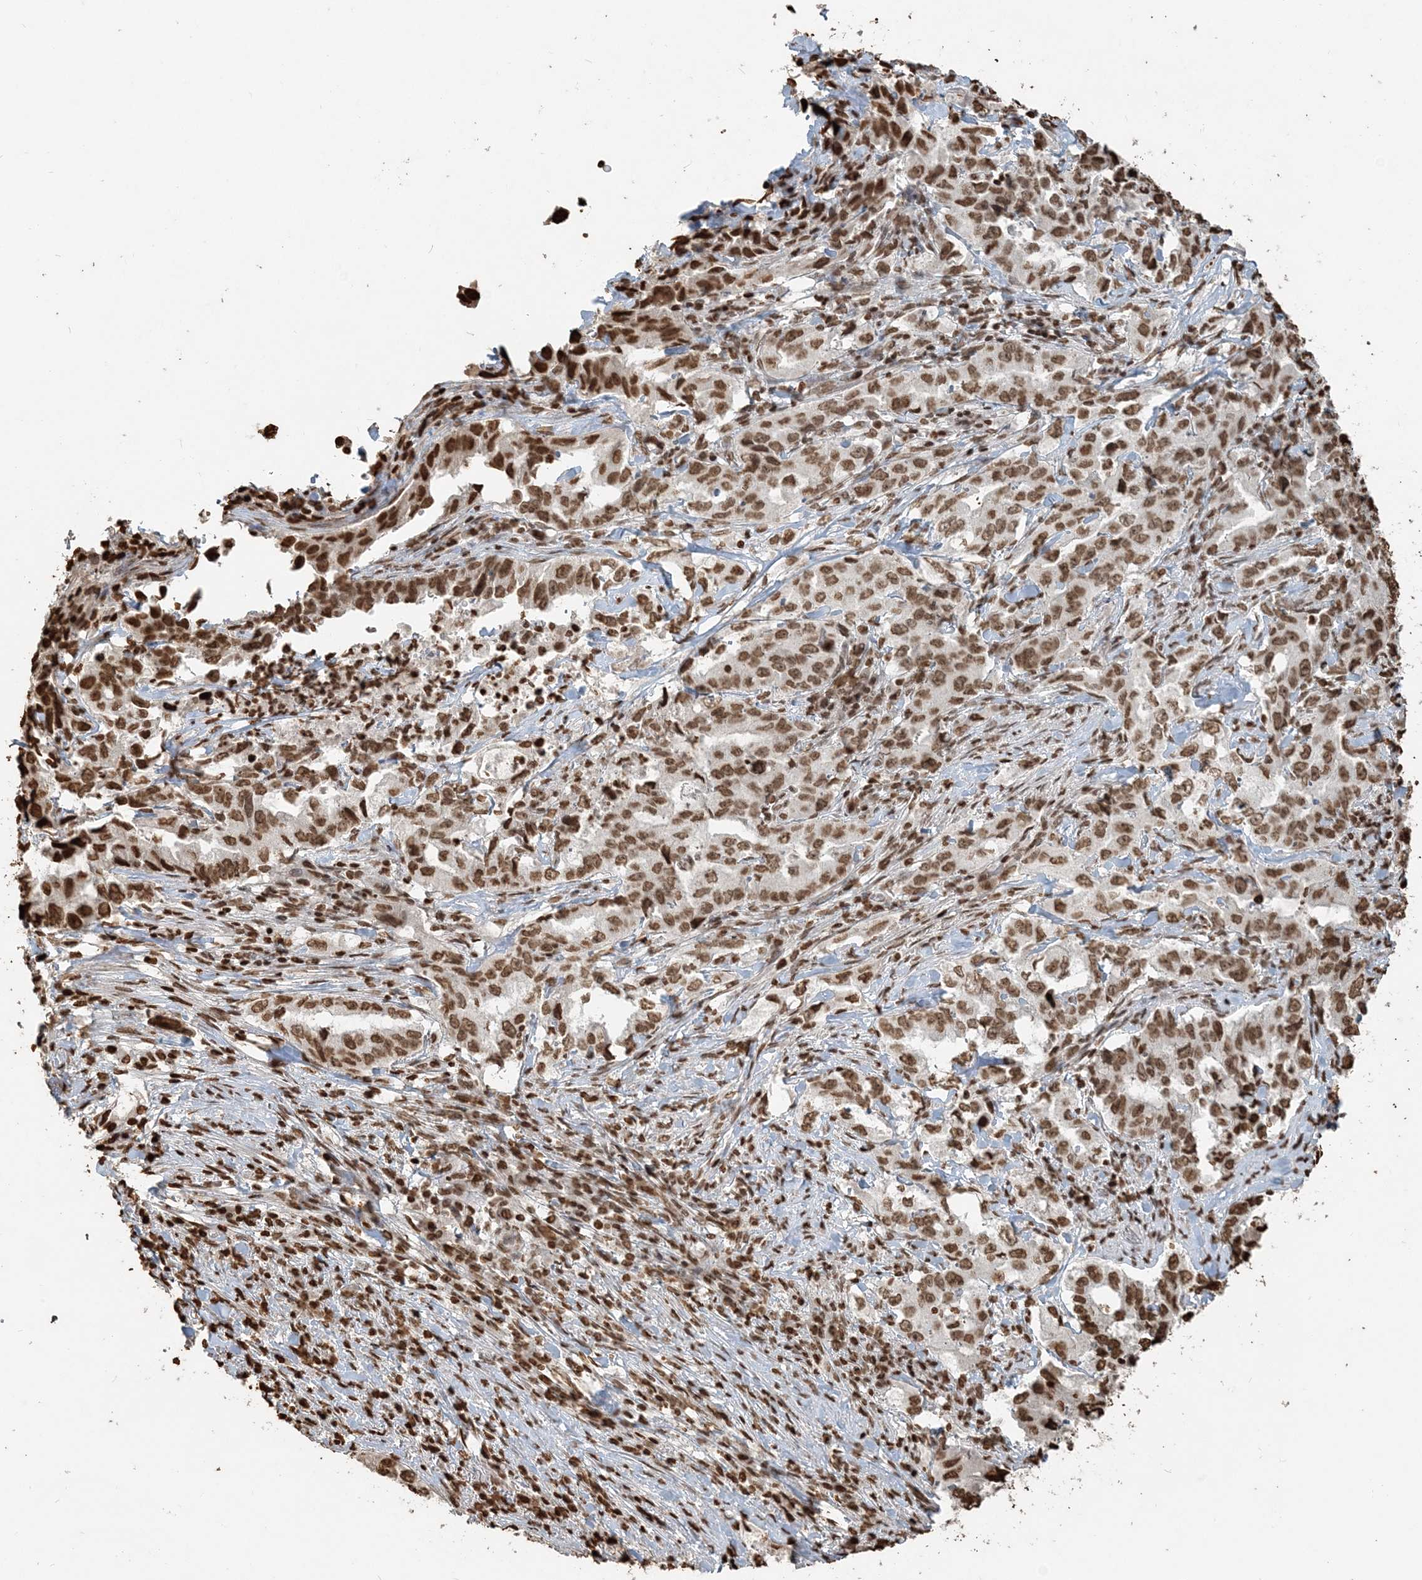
{"staining": {"intensity": "moderate", "quantity": ">75%", "location": "nuclear"}, "tissue": "lung cancer", "cell_type": "Tumor cells", "image_type": "cancer", "snomed": [{"axis": "morphology", "description": "Adenocarcinoma, NOS"}, {"axis": "topography", "description": "Lung"}], "caption": "Tumor cells reveal medium levels of moderate nuclear staining in about >75% of cells in lung adenocarcinoma. The staining was performed using DAB to visualize the protein expression in brown, while the nuclei were stained in blue with hematoxylin (Magnification: 20x).", "gene": "H3-3B", "patient": {"sex": "female", "age": 51}}